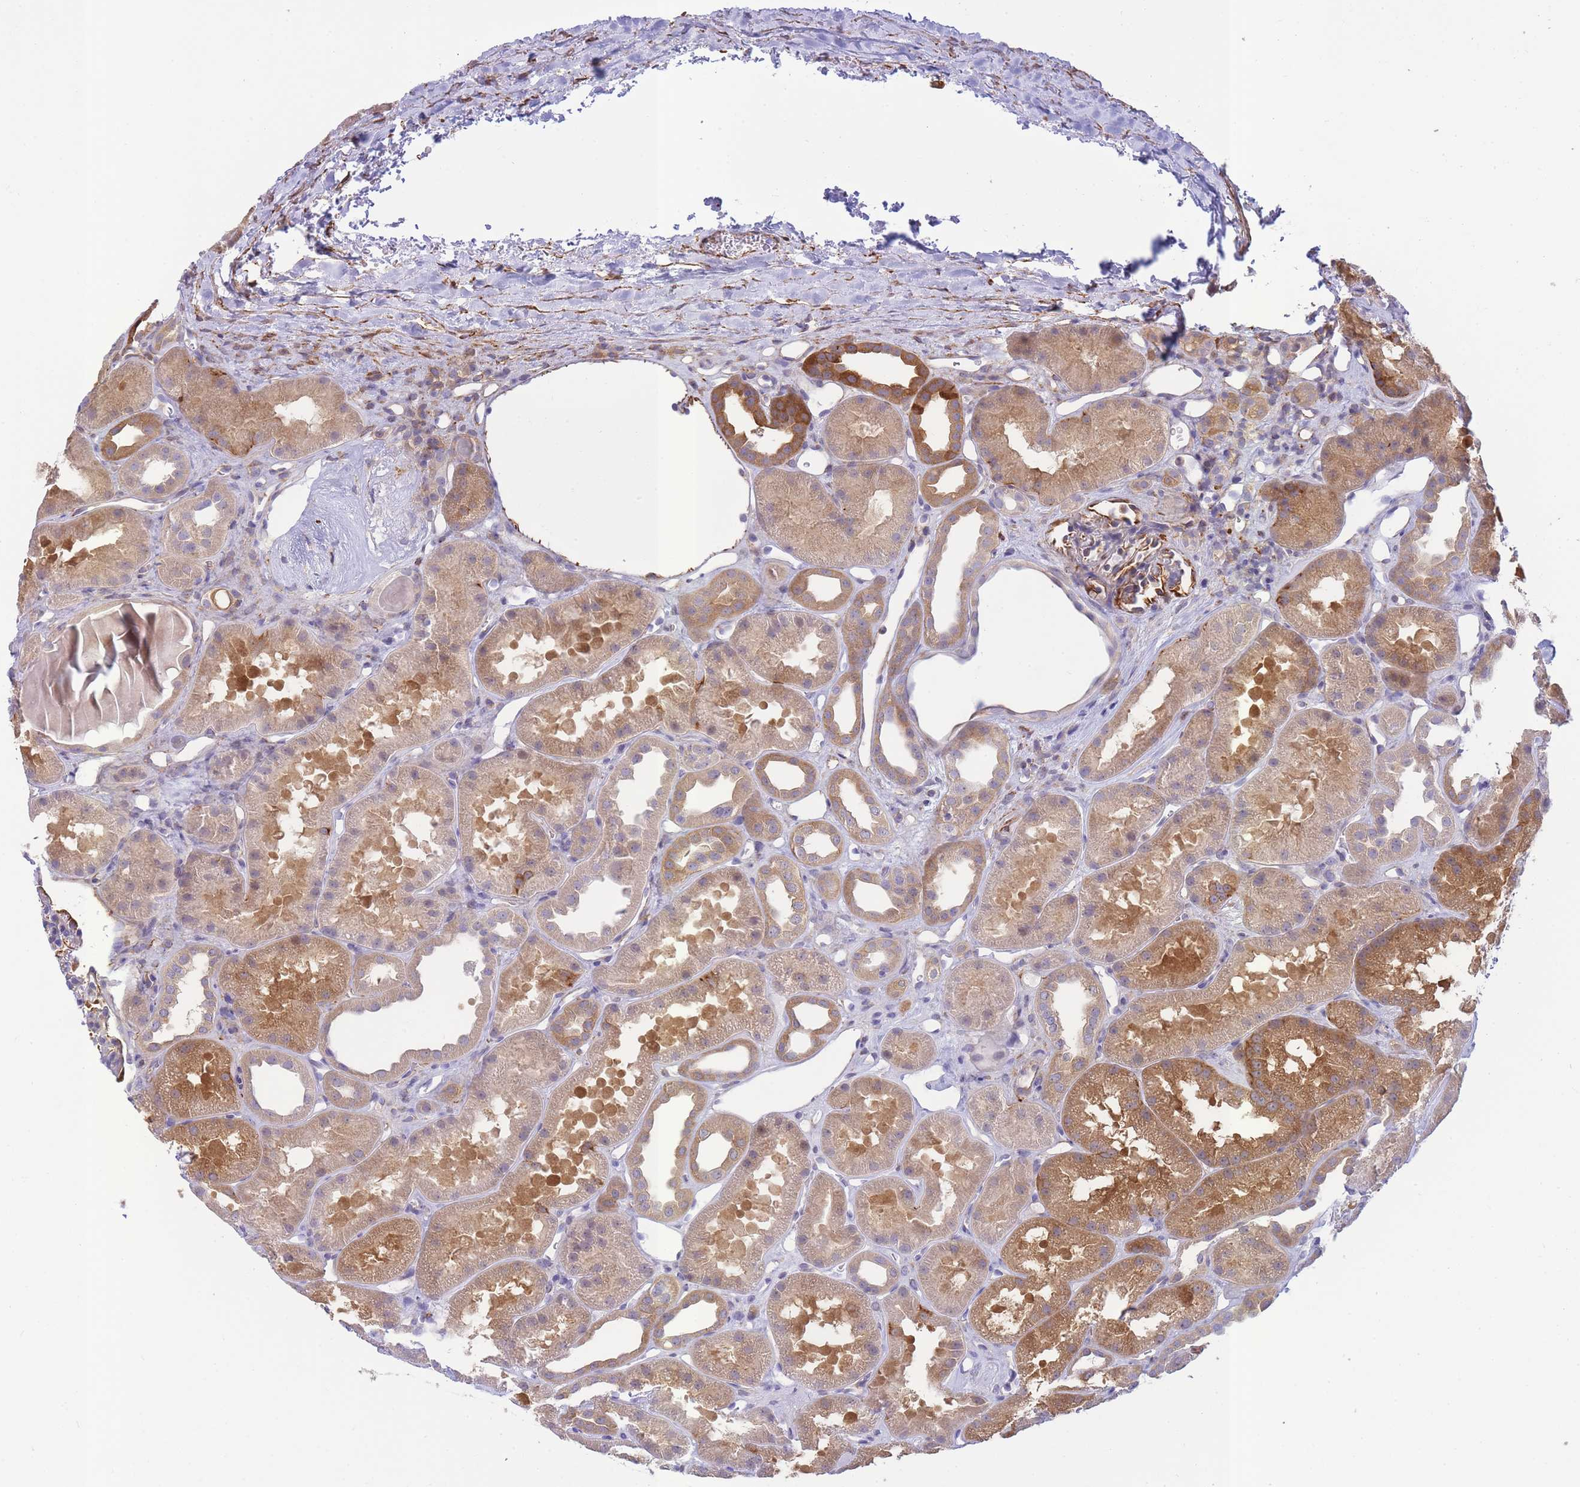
{"staining": {"intensity": "moderate", "quantity": "<25%", "location": "cytoplasmic/membranous"}, "tissue": "kidney", "cell_type": "Cells in glomeruli", "image_type": "normal", "snomed": [{"axis": "morphology", "description": "Normal tissue, NOS"}, {"axis": "topography", "description": "Kidney"}], "caption": "Kidney stained for a protein shows moderate cytoplasmic/membranous positivity in cells in glomeruli. The protein is stained brown, and the nuclei are stained in blue (DAB IHC with brightfield microscopy, high magnification).", "gene": "ECPAS", "patient": {"sex": "male", "age": 61}}